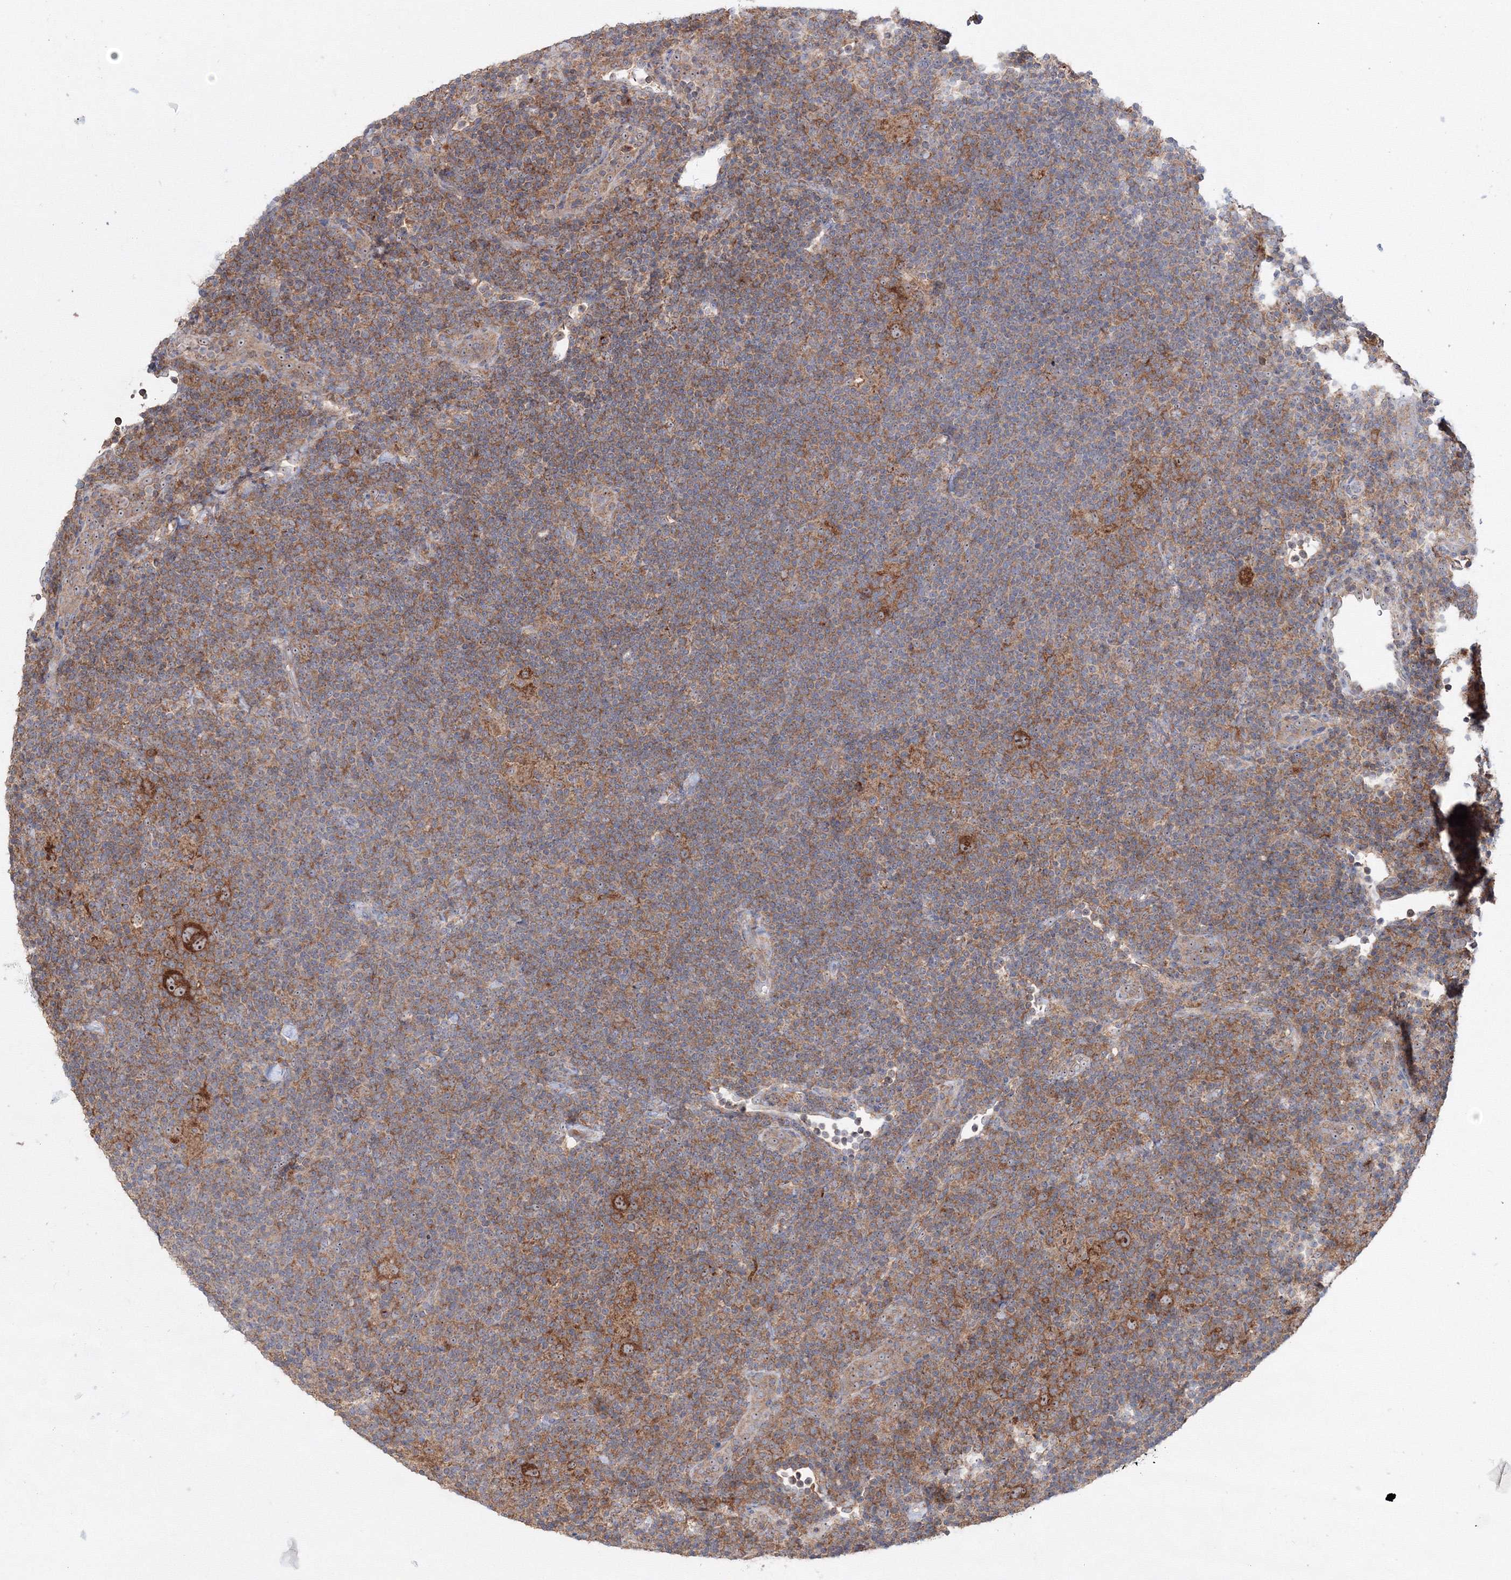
{"staining": {"intensity": "strong", "quantity": ">75%", "location": "cytoplasmic/membranous,nuclear"}, "tissue": "lymphoma", "cell_type": "Tumor cells", "image_type": "cancer", "snomed": [{"axis": "morphology", "description": "Hodgkin's disease, NOS"}, {"axis": "topography", "description": "Lymph node"}], "caption": "Immunohistochemistry image of neoplastic tissue: human lymphoma stained using immunohistochemistry (IHC) shows high levels of strong protein expression localized specifically in the cytoplasmic/membranous and nuclear of tumor cells, appearing as a cytoplasmic/membranous and nuclear brown color.", "gene": "PEX13", "patient": {"sex": "female", "age": 57}}